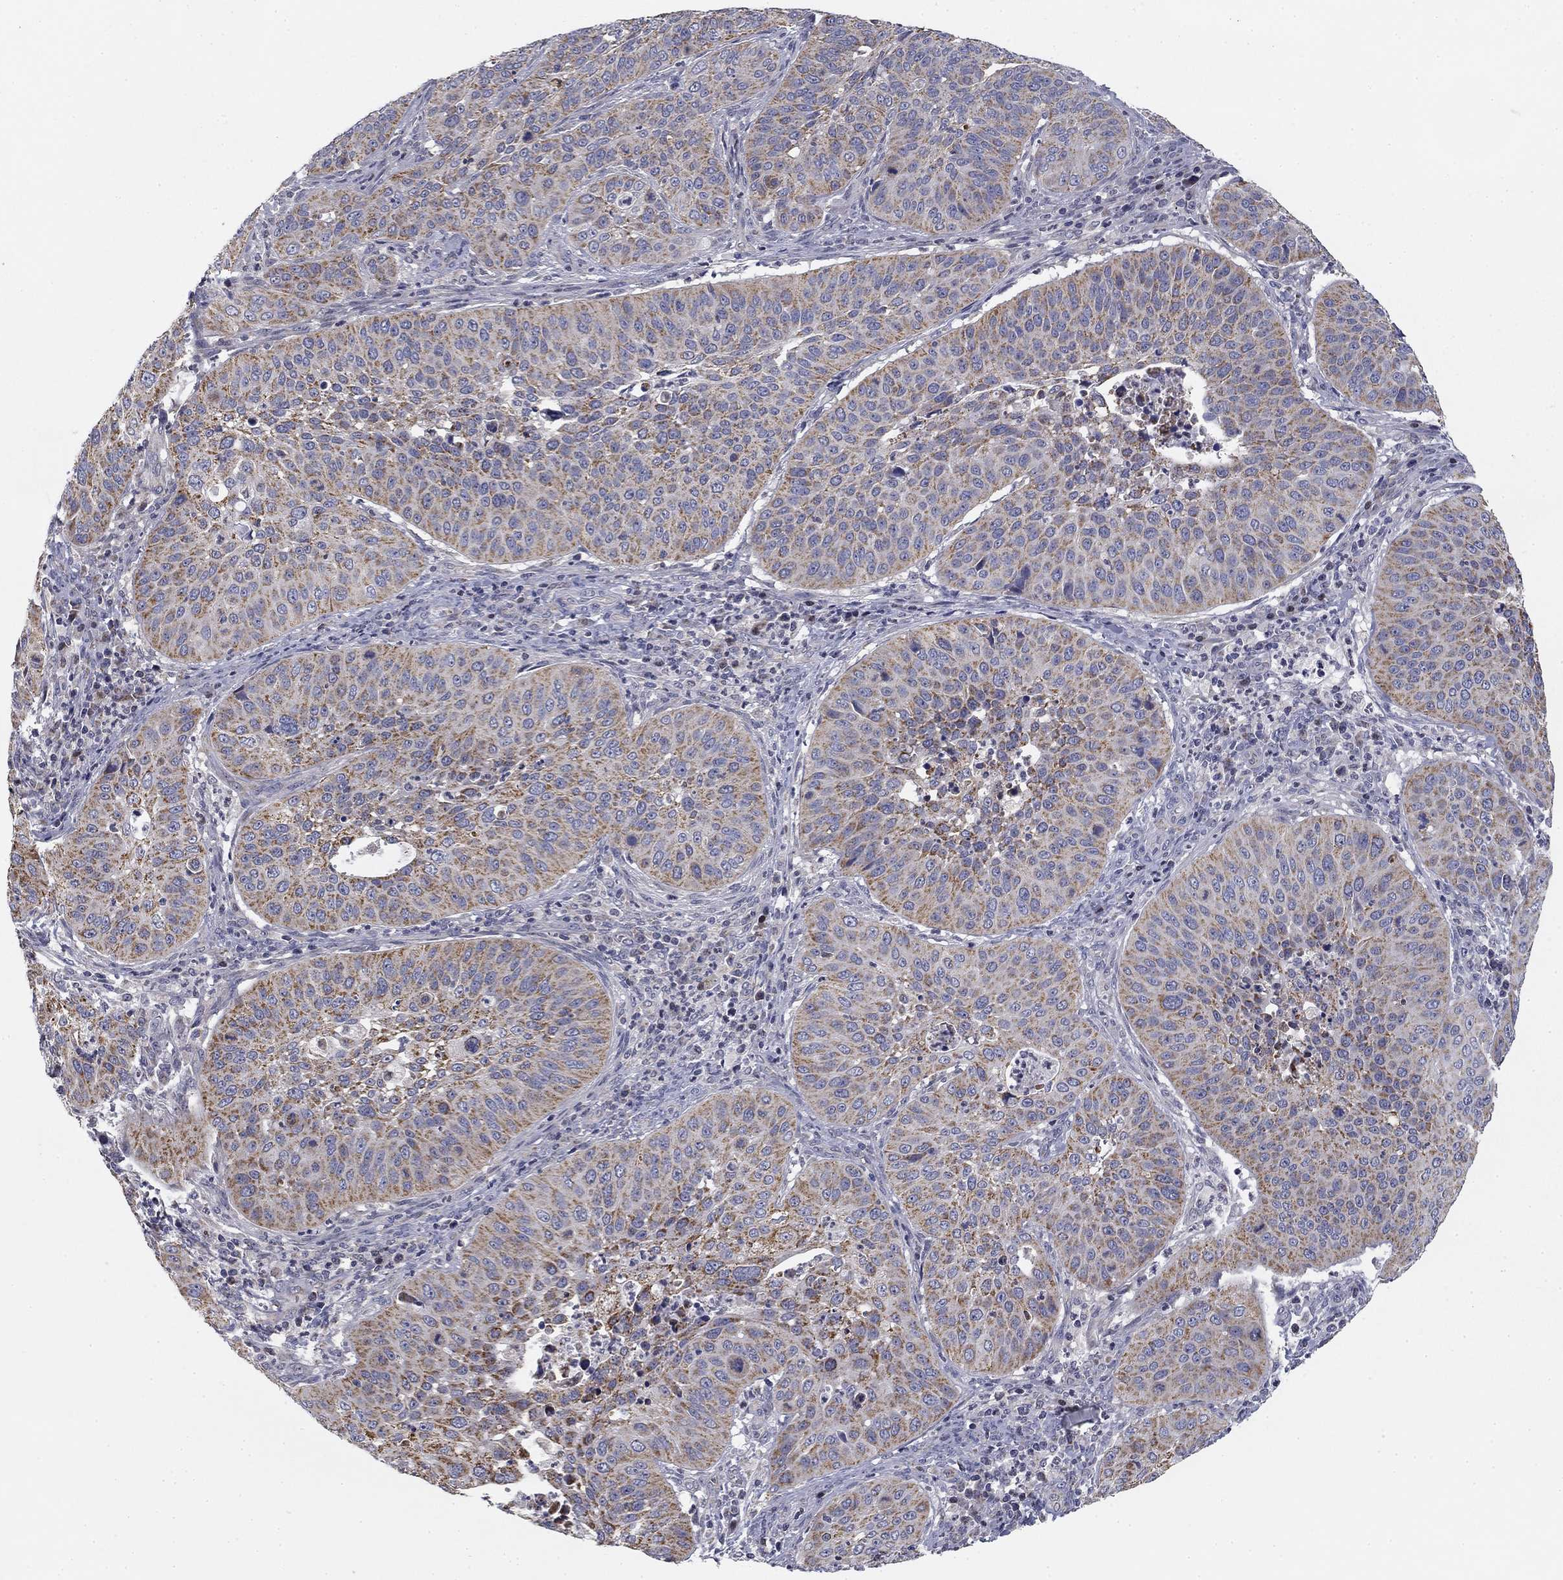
{"staining": {"intensity": "moderate", "quantity": "25%-75%", "location": "cytoplasmic/membranous"}, "tissue": "cervical cancer", "cell_type": "Tumor cells", "image_type": "cancer", "snomed": [{"axis": "morphology", "description": "Normal tissue, NOS"}, {"axis": "morphology", "description": "Squamous cell carcinoma, NOS"}, {"axis": "topography", "description": "Cervix"}], "caption": "Cervical cancer (squamous cell carcinoma) tissue shows moderate cytoplasmic/membranous staining in approximately 25%-75% of tumor cells, visualized by immunohistochemistry. The staining is performed using DAB (3,3'-diaminobenzidine) brown chromogen to label protein expression. The nuclei are counter-stained blue using hematoxylin.", "gene": "SLC2A9", "patient": {"sex": "female", "age": 39}}